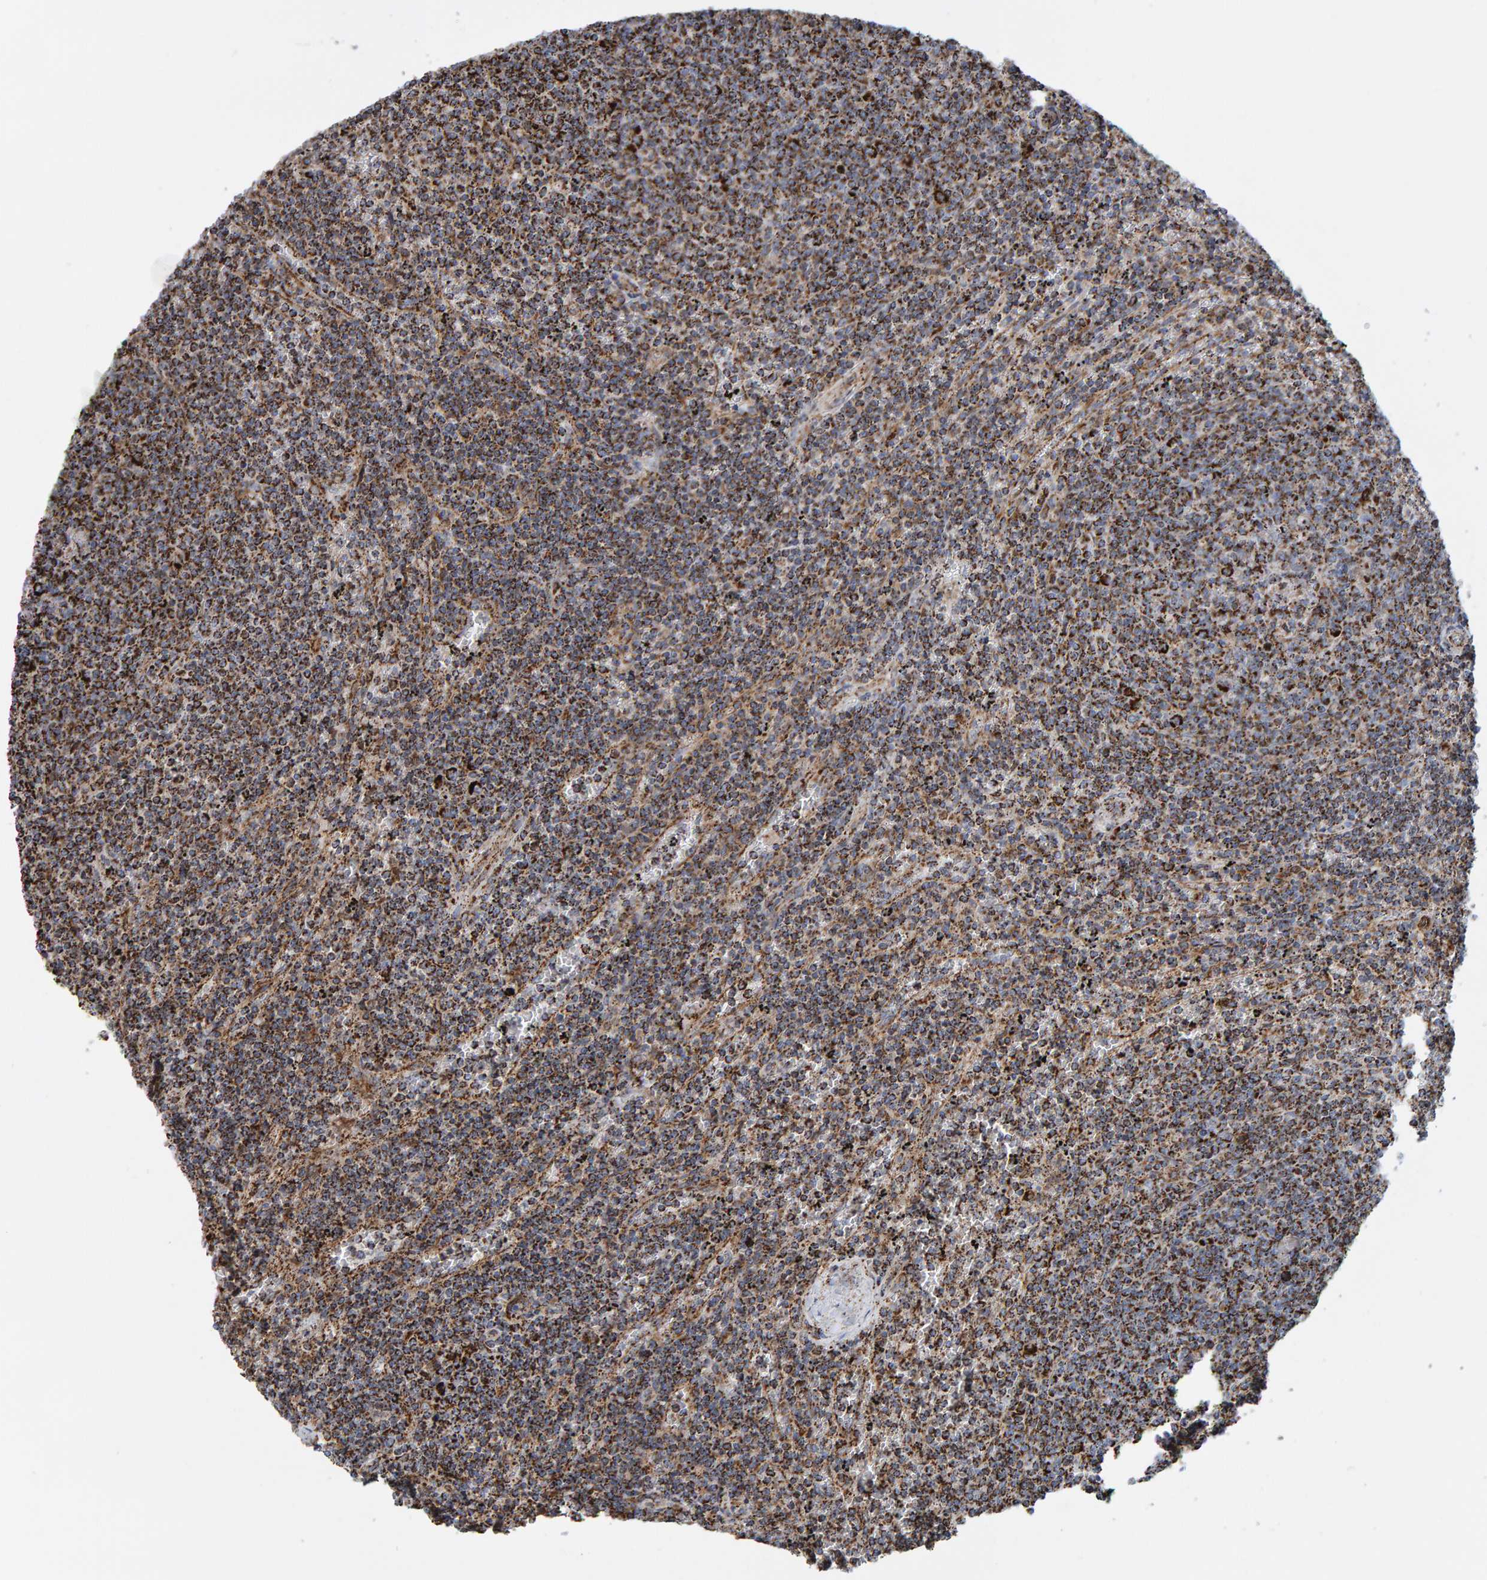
{"staining": {"intensity": "strong", "quantity": "<25%", "location": "cytoplasmic/membranous"}, "tissue": "lymphoma", "cell_type": "Tumor cells", "image_type": "cancer", "snomed": [{"axis": "morphology", "description": "Malignant lymphoma, non-Hodgkin's type, Low grade"}, {"axis": "topography", "description": "Spleen"}], "caption": "Strong cytoplasmic/membranous expression is seen in about <25% of tumor cells in lymphoma.", "gene": "MRPL45", "patient": {"sex": "female", "age": 50}}